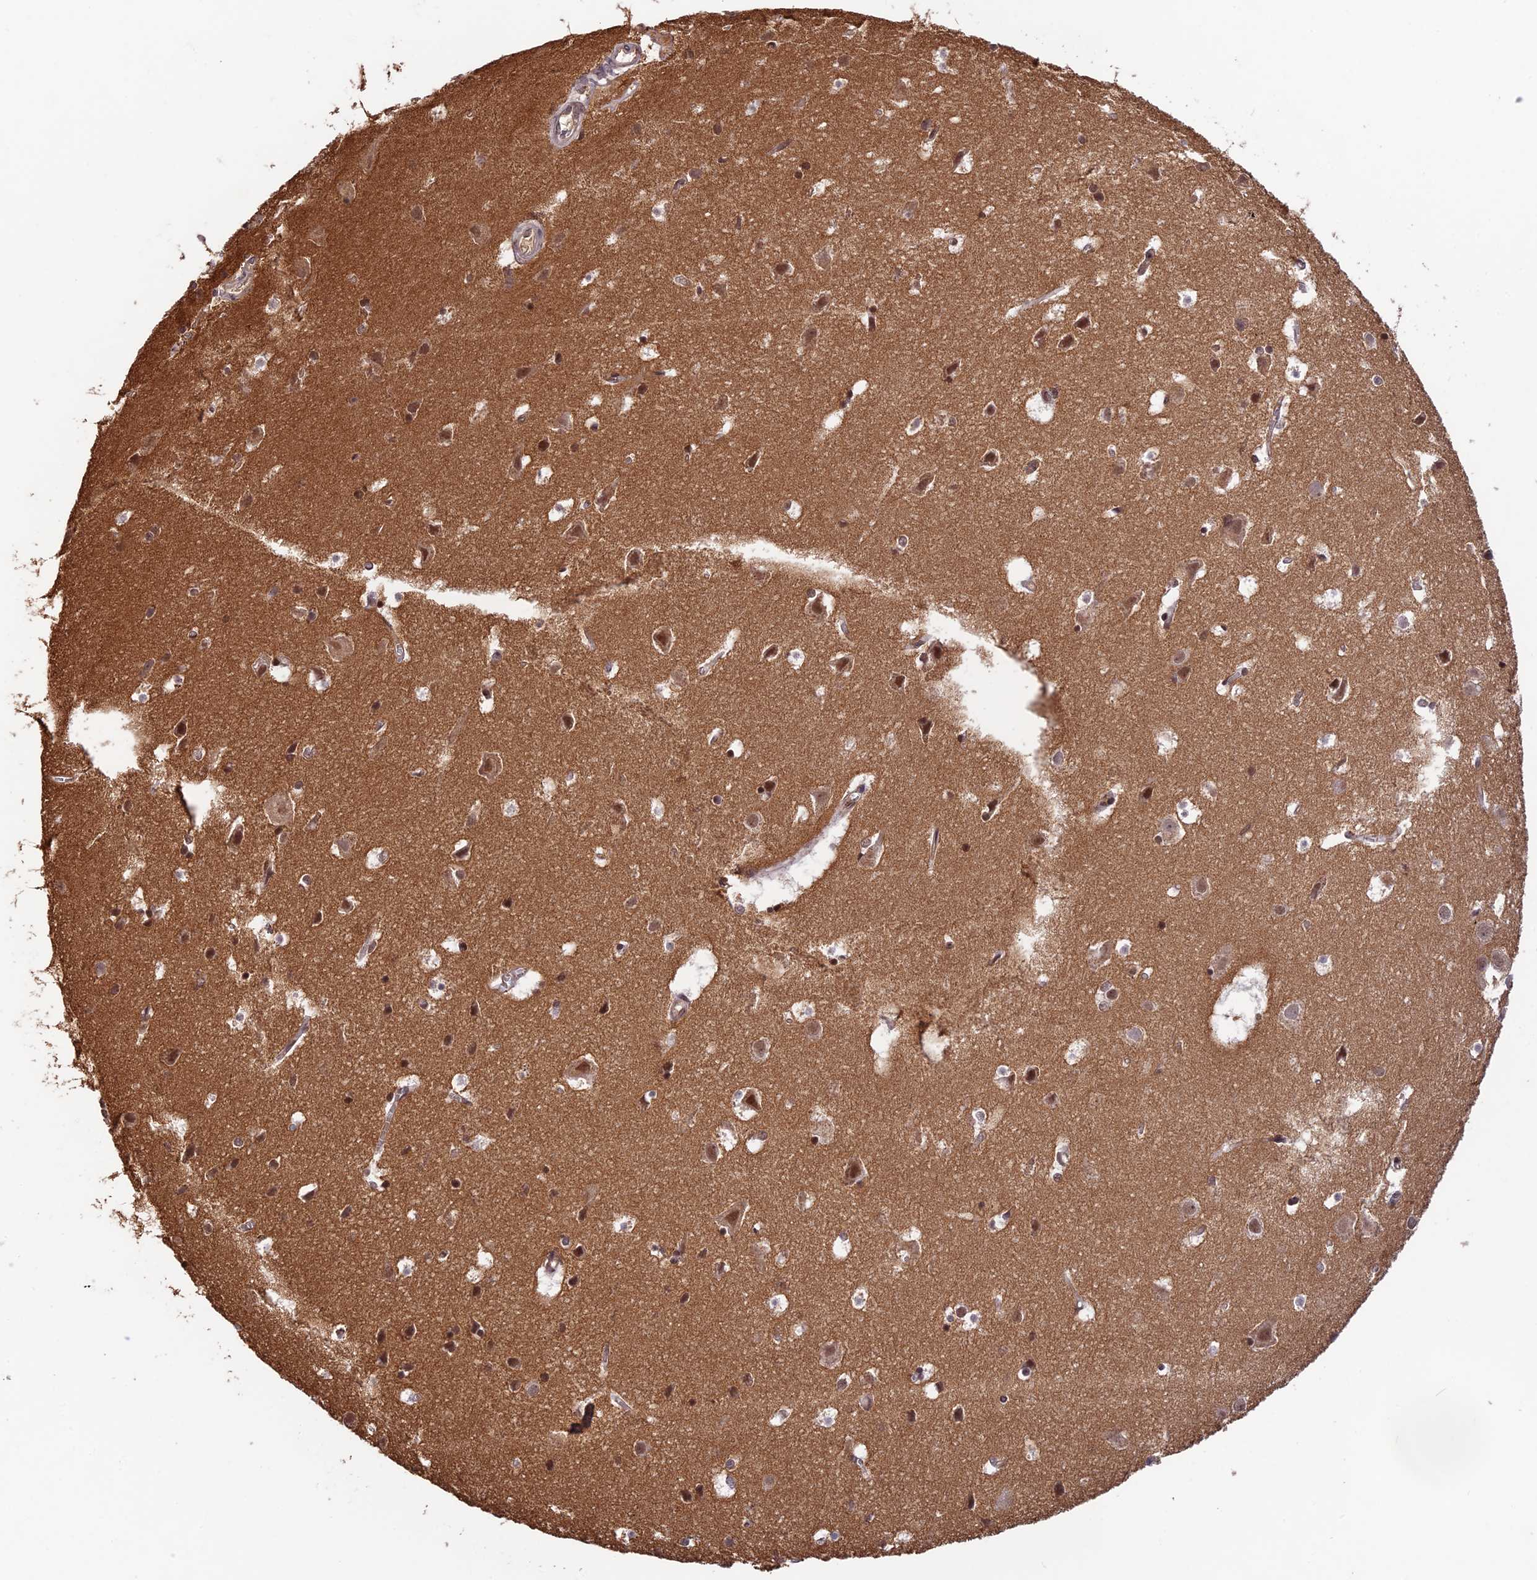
{"staining": {"intensity": "moderate", "quantity": "25%-75%", "location": "nuclear"}, "tissue": "cerebral cortex", "cell_type": "Endothelial cells", "image_type": "normal", "snomed": [{"axis": "morphology", "description": "Normal tissue, NOS"}, {"axis": "topography", "description": "Cerebral cortex"}], "caption": "This histopathology image shows IHC staining of benign cerebral cortex, with medium moderate nuclear staining in about 25%-75% of endothelial cells.", "gene": "ZNF436", "patient": {"sex": "male", "age": 54}}